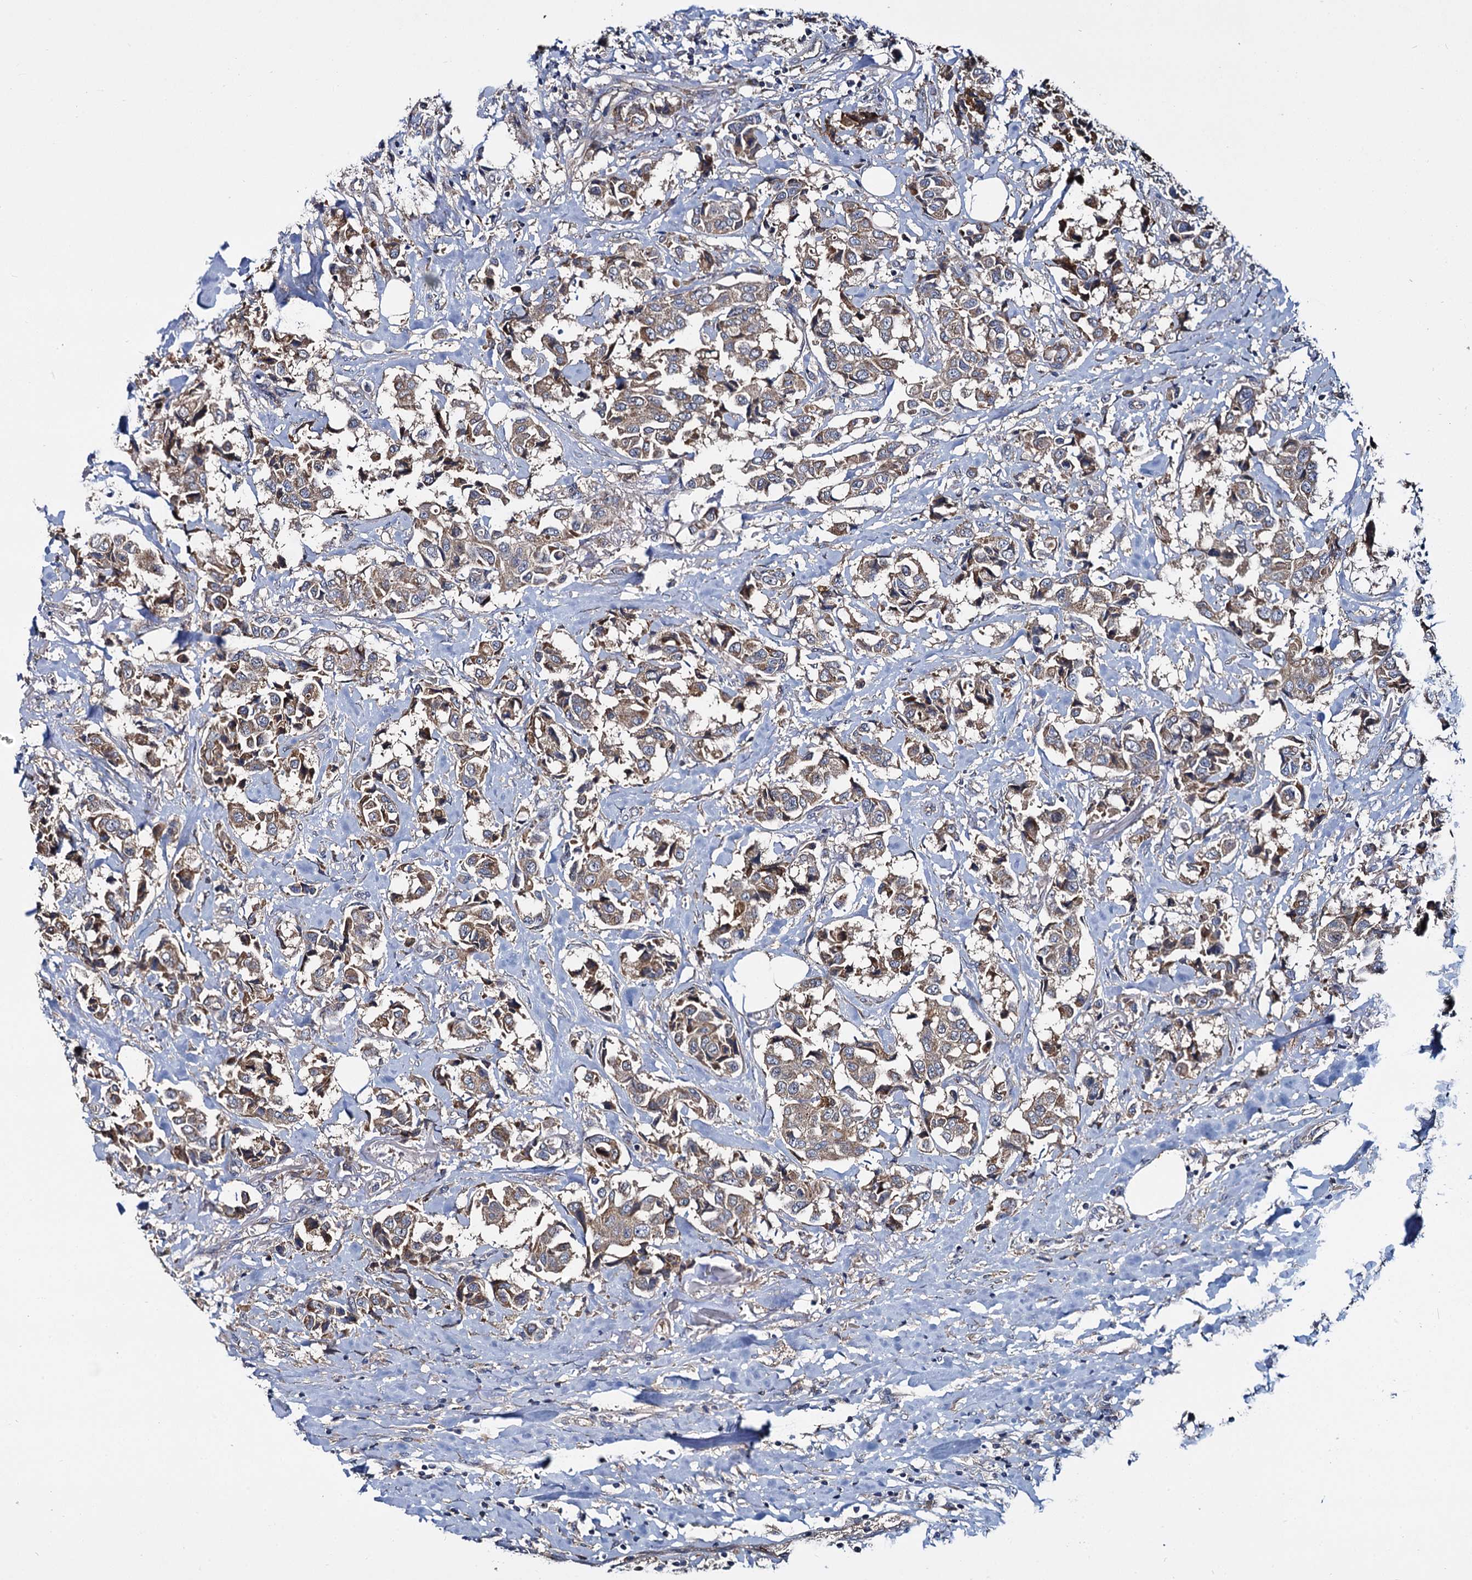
{"staining": {"intensity": "weak", "quantity": ">75%", "location": "cytoplasmic/membranous"}, "tissue": "breast cancer", "cell_type": "Tumor cells", "image_type": "cancer", "snomed": [{"axis": "morphology", "description": "Duct carcinoma"}, {"axis": "topography", "description": "Breast"}], "caption": "Invasive ductal carcinoma (breast) stained with a brown dye shows weak cytoplasmic/membranous positive expression in about >75% of tumor cells.", "gene": "CEP192", "patient": {"sex": "female", "age": 80}}